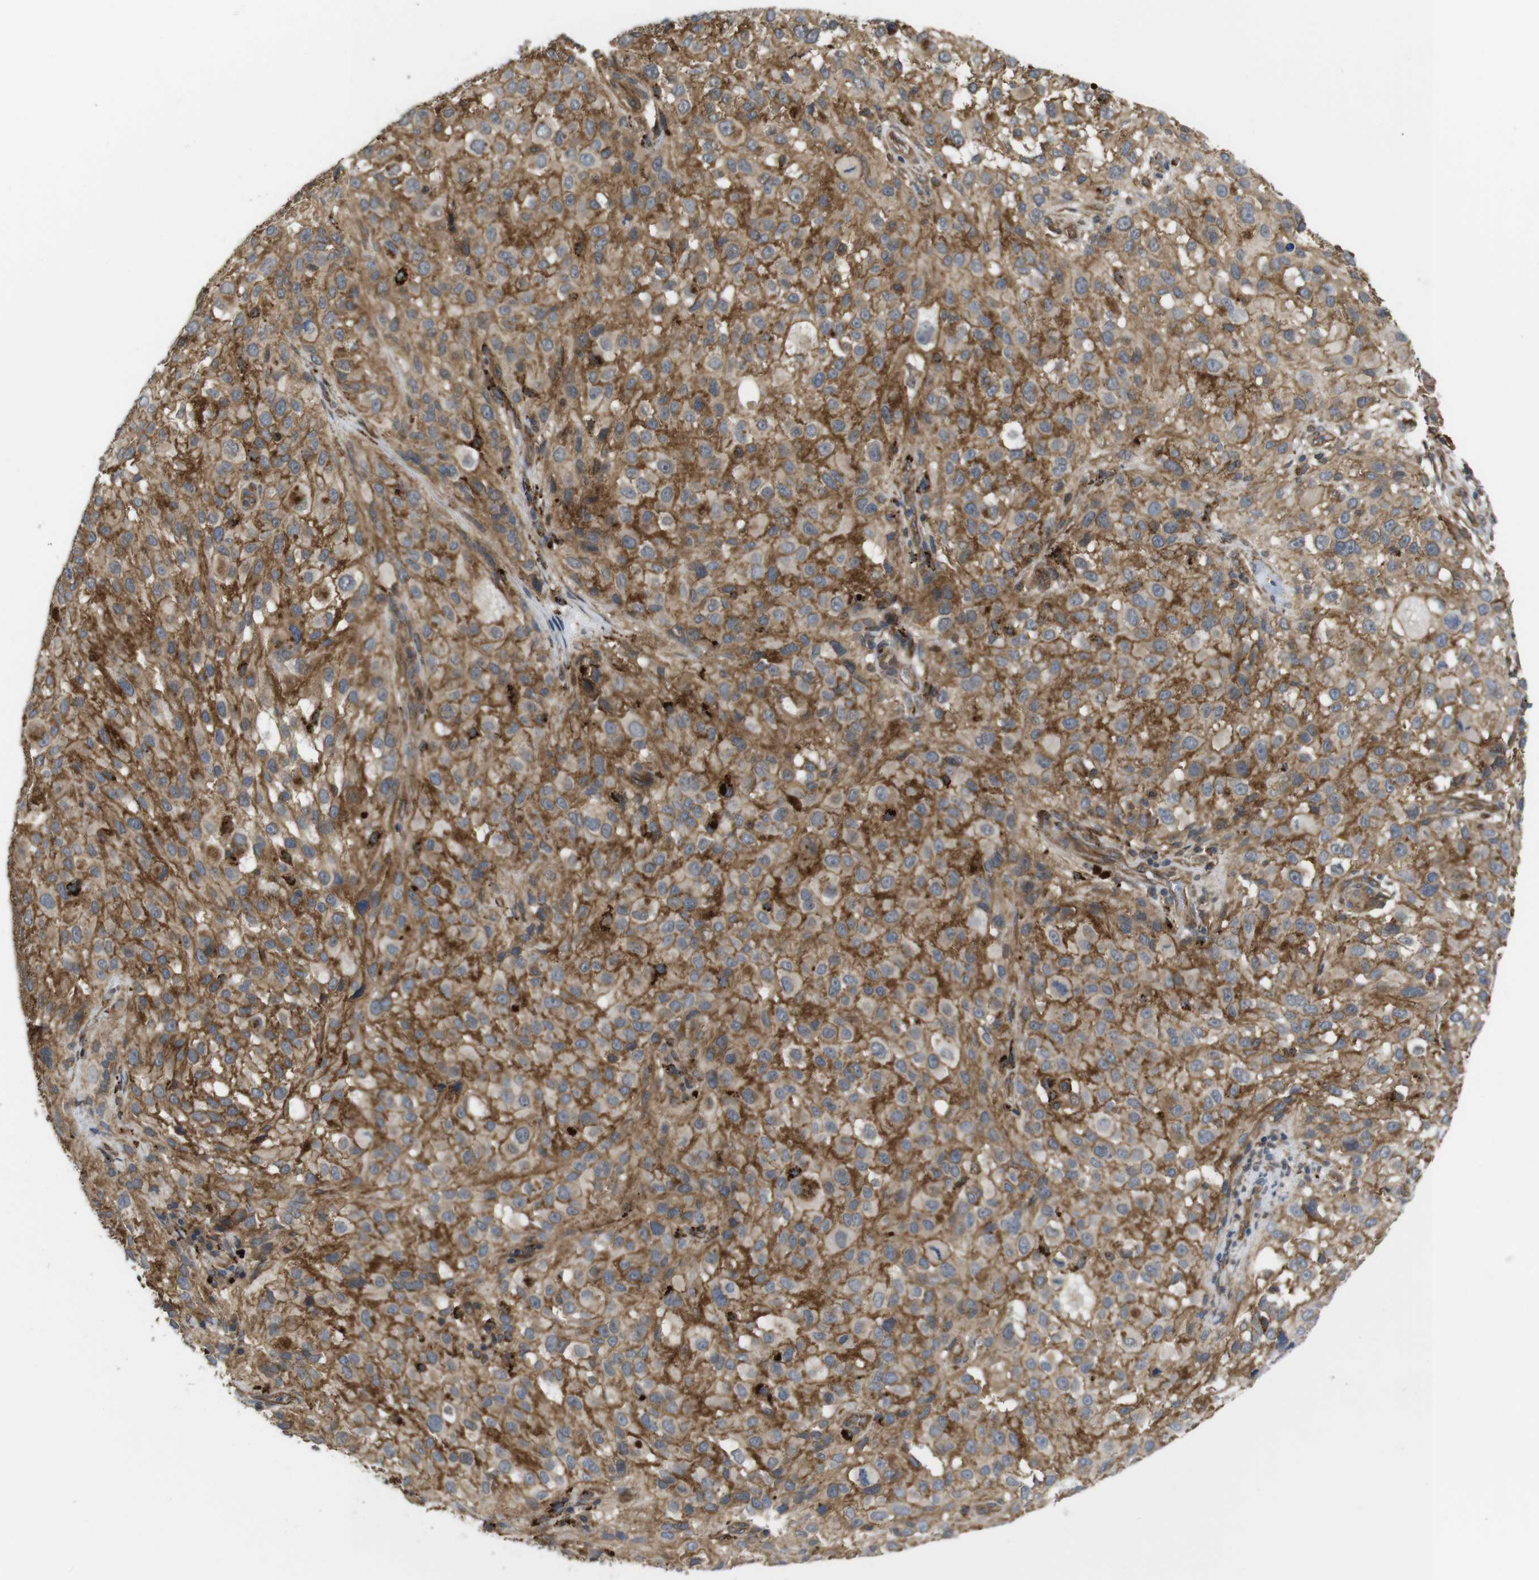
{"staining": {"intensity": "moderate", "quantity": ">75%", "location": "cytoplasmic/membranous"}, "tissue": "melanoma", "cell_type": "Tumor cells", "image_type": "cancer", "snomed": [{"axis": "morphology", "description": "Necrosis, NOS"}, {"axis": "morphology", "description": "Malignant melanoma, NOS"}, {"axis": "topography", "description": "Skin"}], "caption": "High-magnification brightfield microscopy of malignant melanoma stained with DAB (3,3'-diaminobenzidine) (brown) and counterstained with hematoxylin (blue). tumor cells exhibit moderate cytoplasmic/membranous expression is present in about>75% of cells.", "gene": "ZDHHC5", "patient": {"sex": "female", "age": 87}}